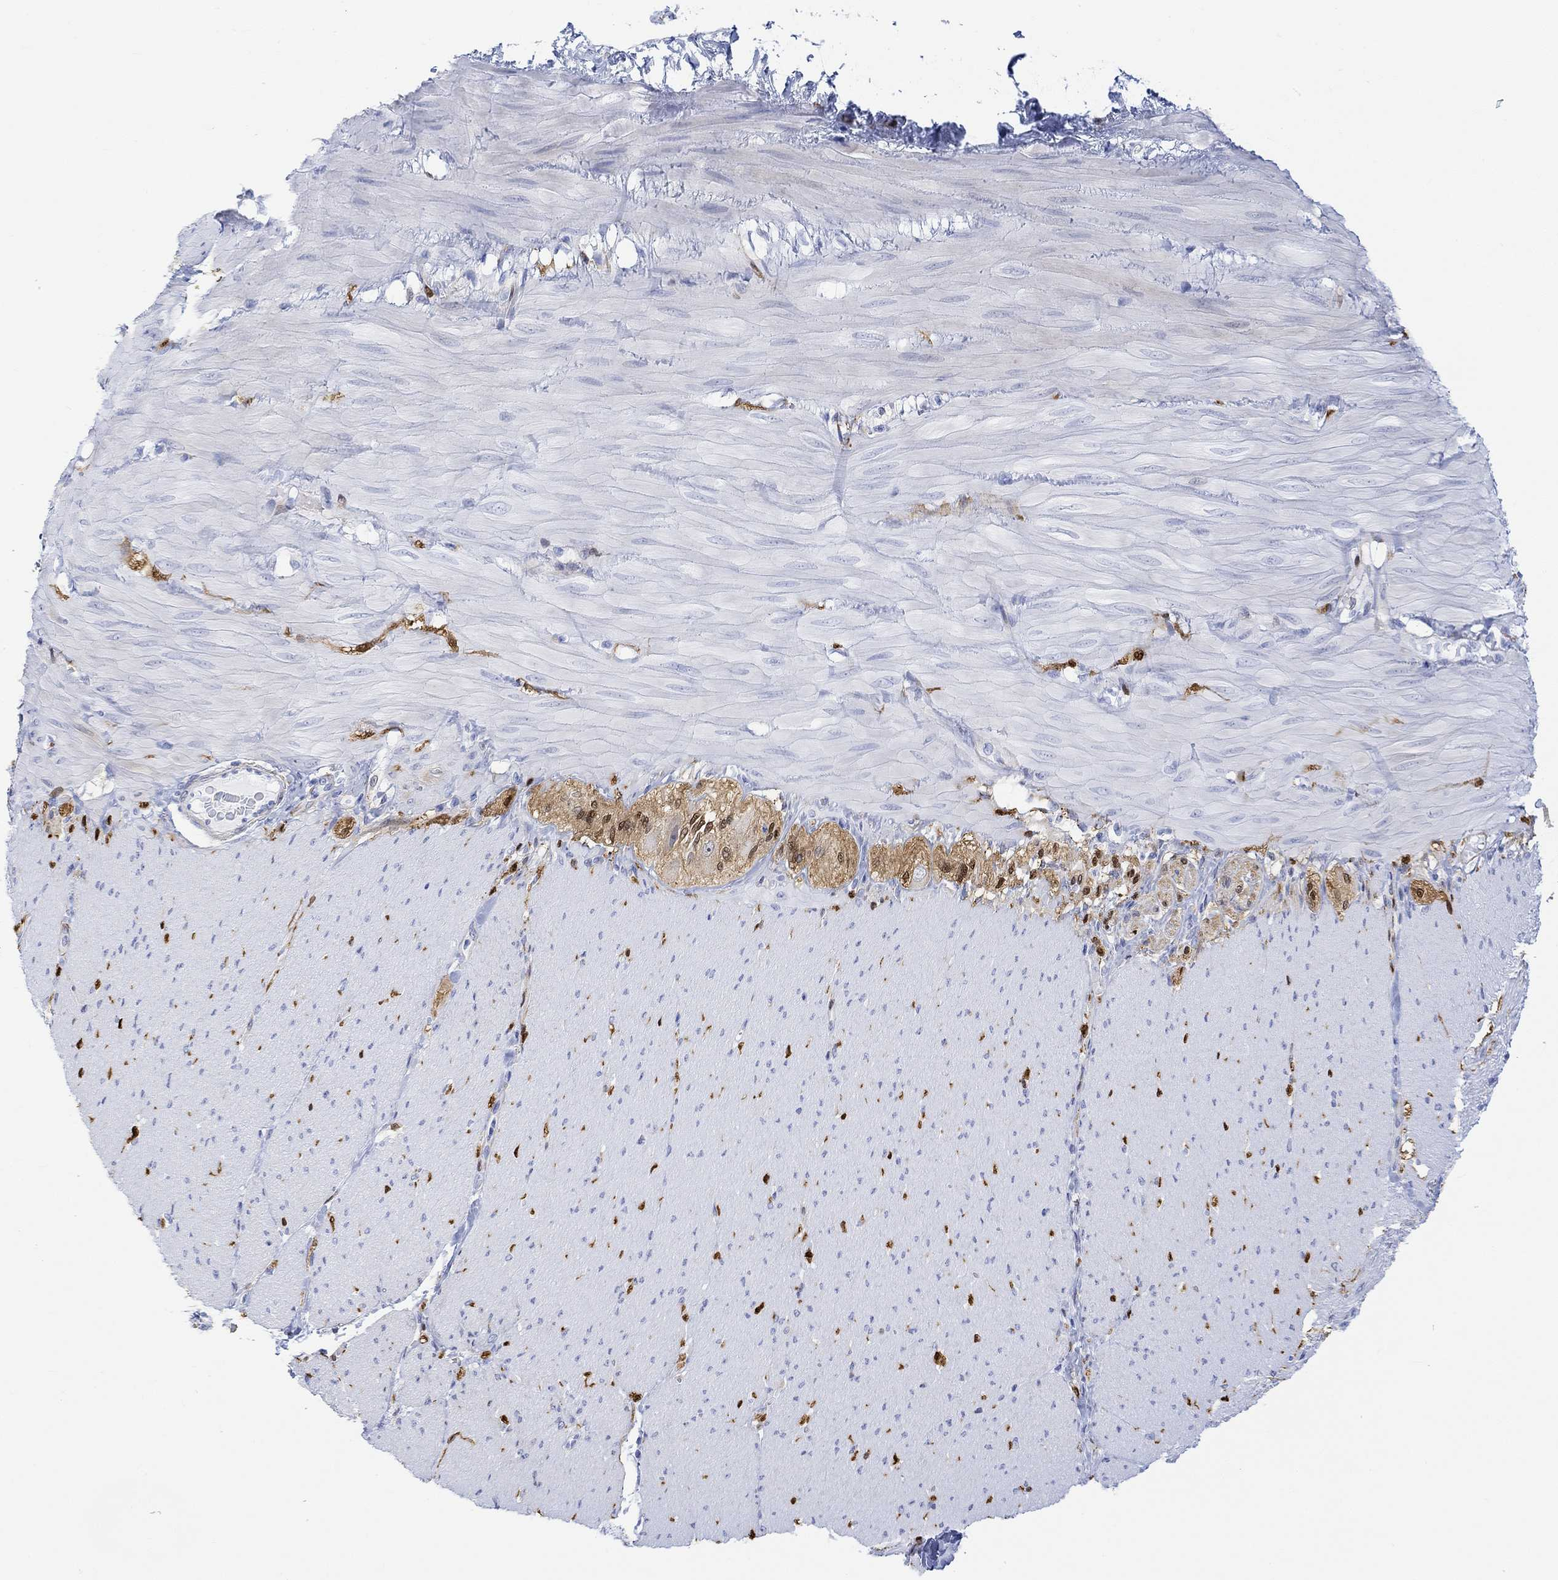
{"staining": {"intensity": "negative", "quantity": "none", "location": "none"}, "tissue": "adipose tissue", "cell_type": "Adipocytes", "image_type": "normal", "snomed": [{"axis": "morphology", "description": "Normal tissue, NOS"}, {"axis": "topography", "description": "Smooth muscle"}, {"axis": "topography", "description": "Duodenum"}, {"axis": "topography", "description": "Peripheral nerve tissue"}], "caption": "A histopathology image of adipose tissue stained for a protein displays no brown staining in adipocytes.", "gene": "TPPP3", "patient": {"sex": "female", "age": 61}}